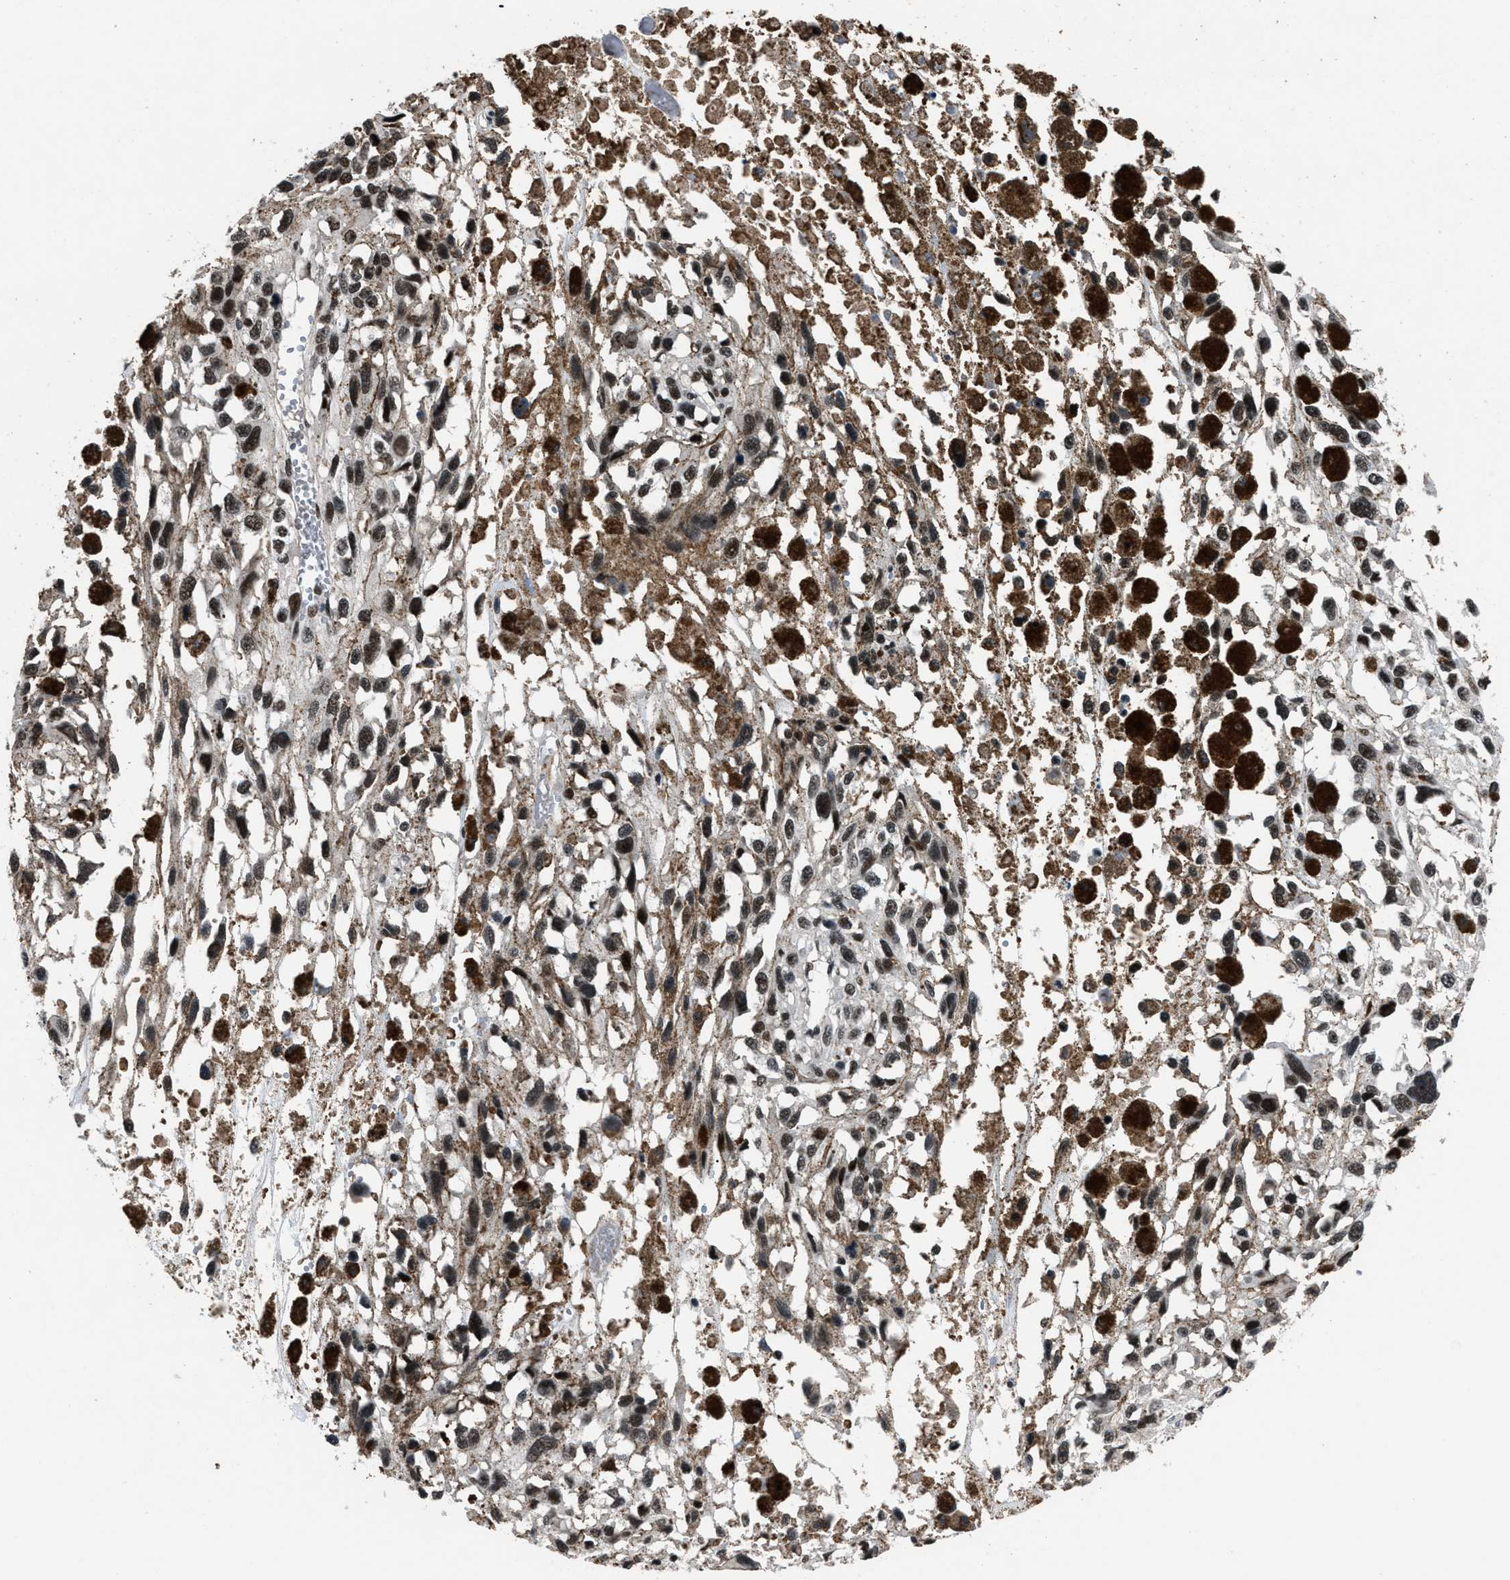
{"staining": {"intensity": "strong", "quantity": ">75%", "location": "nuclear"}, "tissue": "melanoma", "cell_type": "Tumor cells", "image_type": "cancer", "snomed": [{"axis": "morphology", "description": "Malignant melanoma, Metastatic site"}, {"axis": "topography", "description": "Lymph node"}], "caption": "A brown stain highlights strong nuclear staining of a protein in malignant melanoma (metastatic site) tumor cells.", "gene": "SMARCB1", "patient": {"sex": "male", "age": 59}}